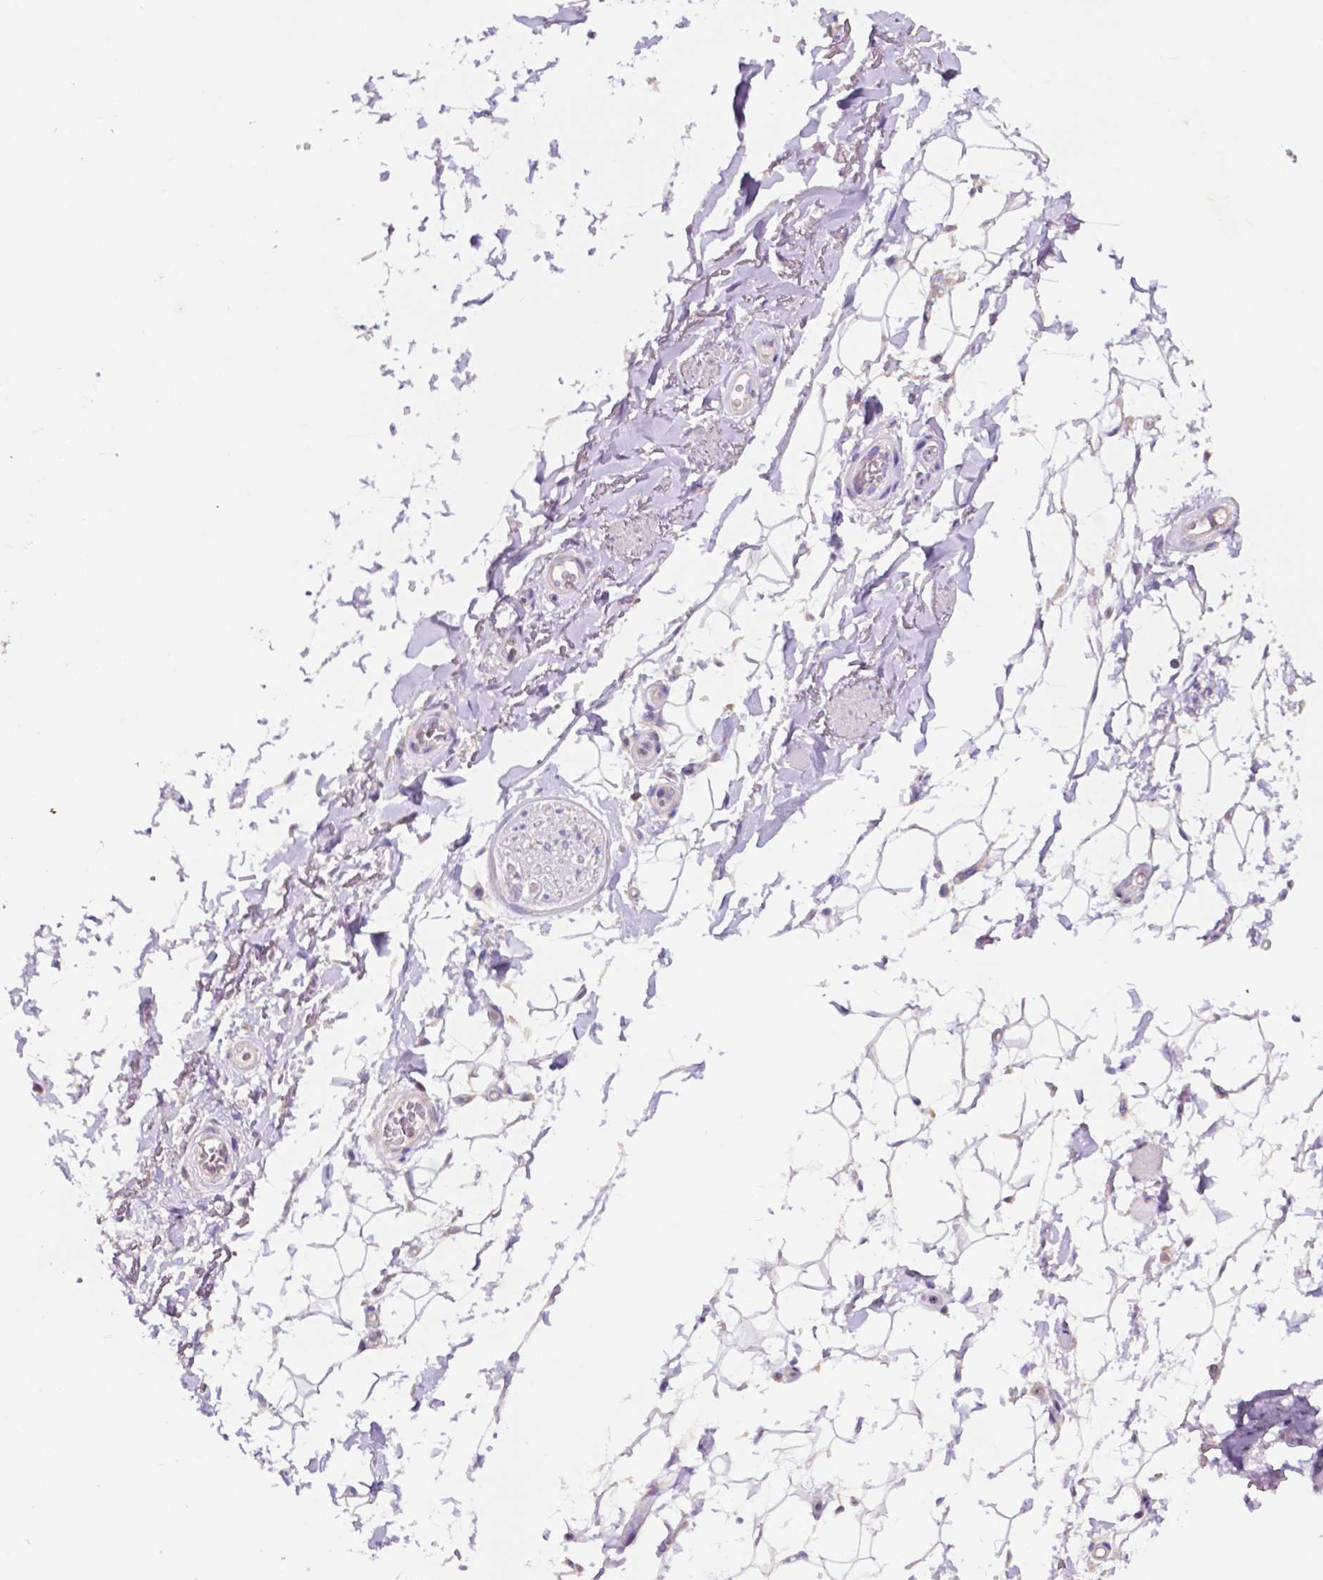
{"staining": {"intensity": "negative", "quantity": "none", "location": "none"}, "tissue": "adipose tissue", "cell_type": "Adipocytes", "image_type": "normal", "snomed": [{"axis": "morphology", "description": "Normal tissue, NOS"}, {"axis": "topography", "description": "Anal"}, {"axis": "topography", "description": "Peripheral nerve tissue"}], "caption": "Immunohistochemical staining of normal adipose tissue shows no significant staining in adipocytes.", "gene": "PRPS2", "patient": {"sex": "male", "age": 53}}